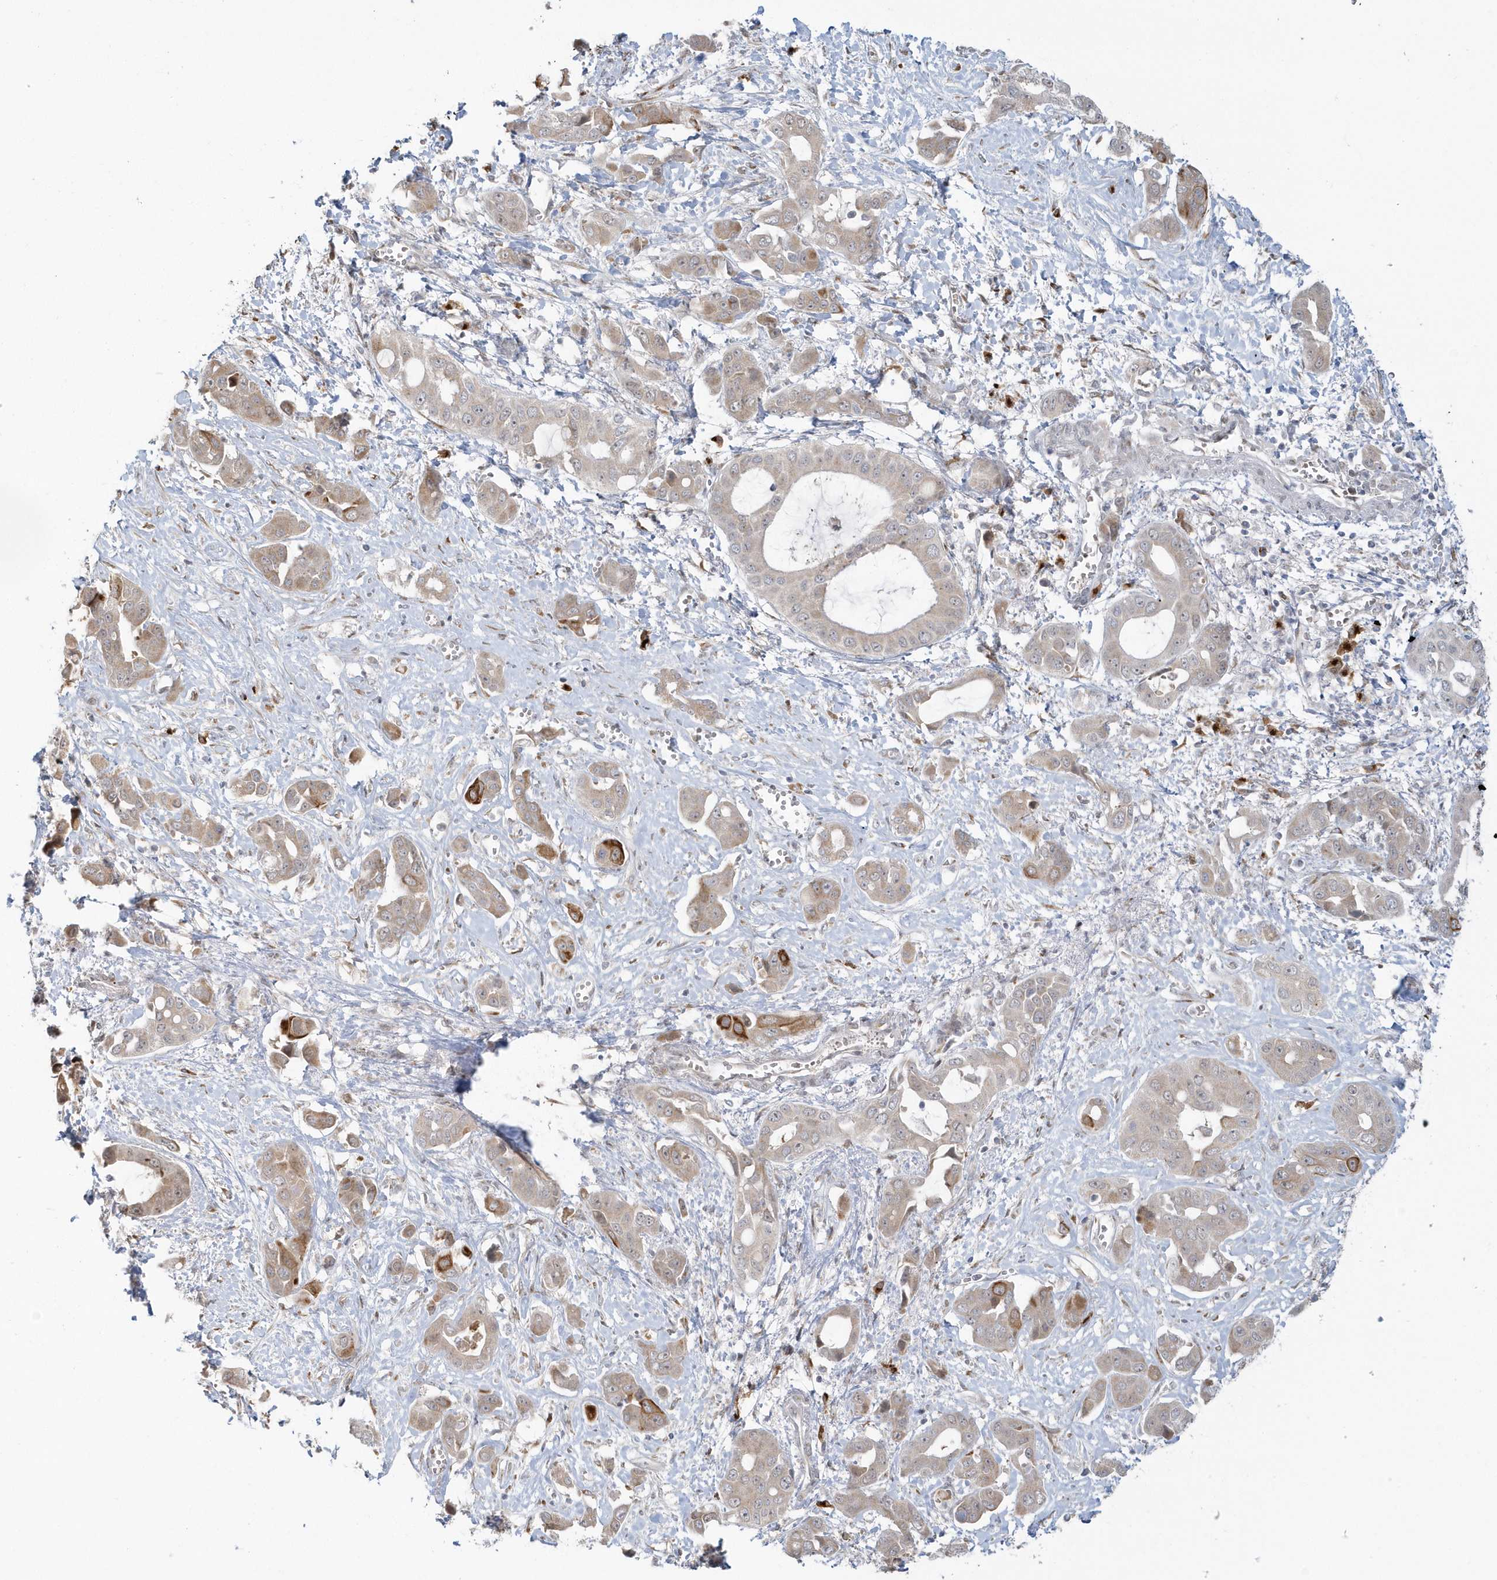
{"staining": {"intensity": "strong", "quantity": "<25%", "location": "cytoplasmic/membranous"}, "tissue": "liver cancer", "cell_type": "Tumor cells", "image_type": "cancer", "snomed": [{"axis": "morphology", "description": "Cholangiocarcinoma"}, {"axis": "topography", "description": "Liver"}], "caption": "Brown immunohistochemical staining in human liver cancer (cholangiocarcinoma) displays strong cytoplasmic/membranous expression in about <25% of tumor cells.", "gene": "DHFR", "patient": {"sex": "female", "age": 52}}